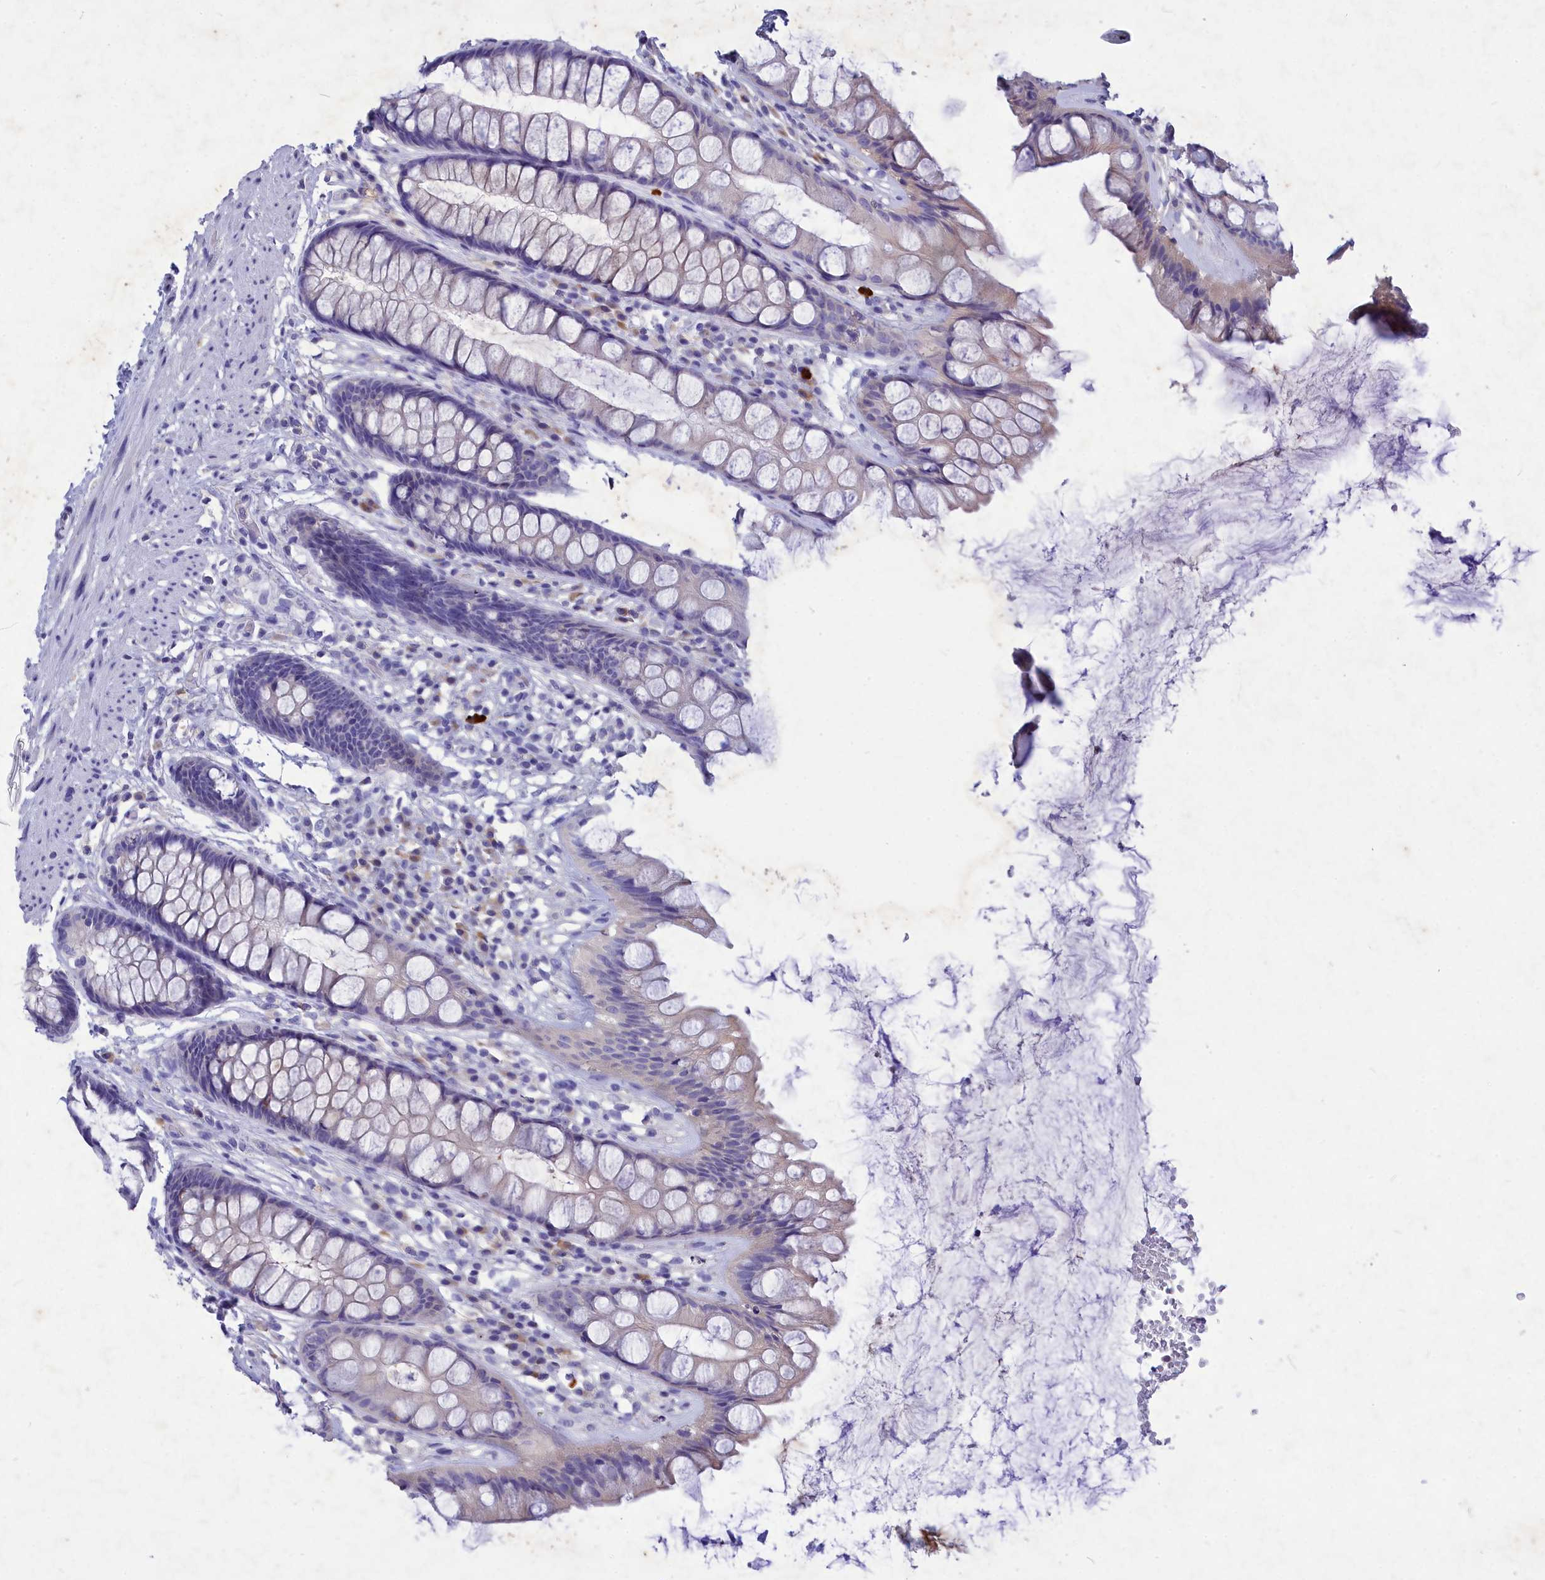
{"staining": {"intensity": "negative", "quantity": "none", "location": "none"}, "tissue": "rectum", "cell_type": "Glandular cells", "image_type": "normal", "snomed": [{"axis": "morphology", "description": "Normal tissue, NOS"}, {"axis": "topography", "description": "Rectum"}], "caption": "Immunohistochemical staining of normal human rectum exhibits no significant positivity in glandular cells. Brightfield microscopy of immunohistochemistry (IHC) stained with DAB (3,3'-diaminobenzidine) (brown) and hematoxylin (blue), captured at high magnification.", "gene": "DEFB119", "patient": {"sex": "male", "age": 74}}